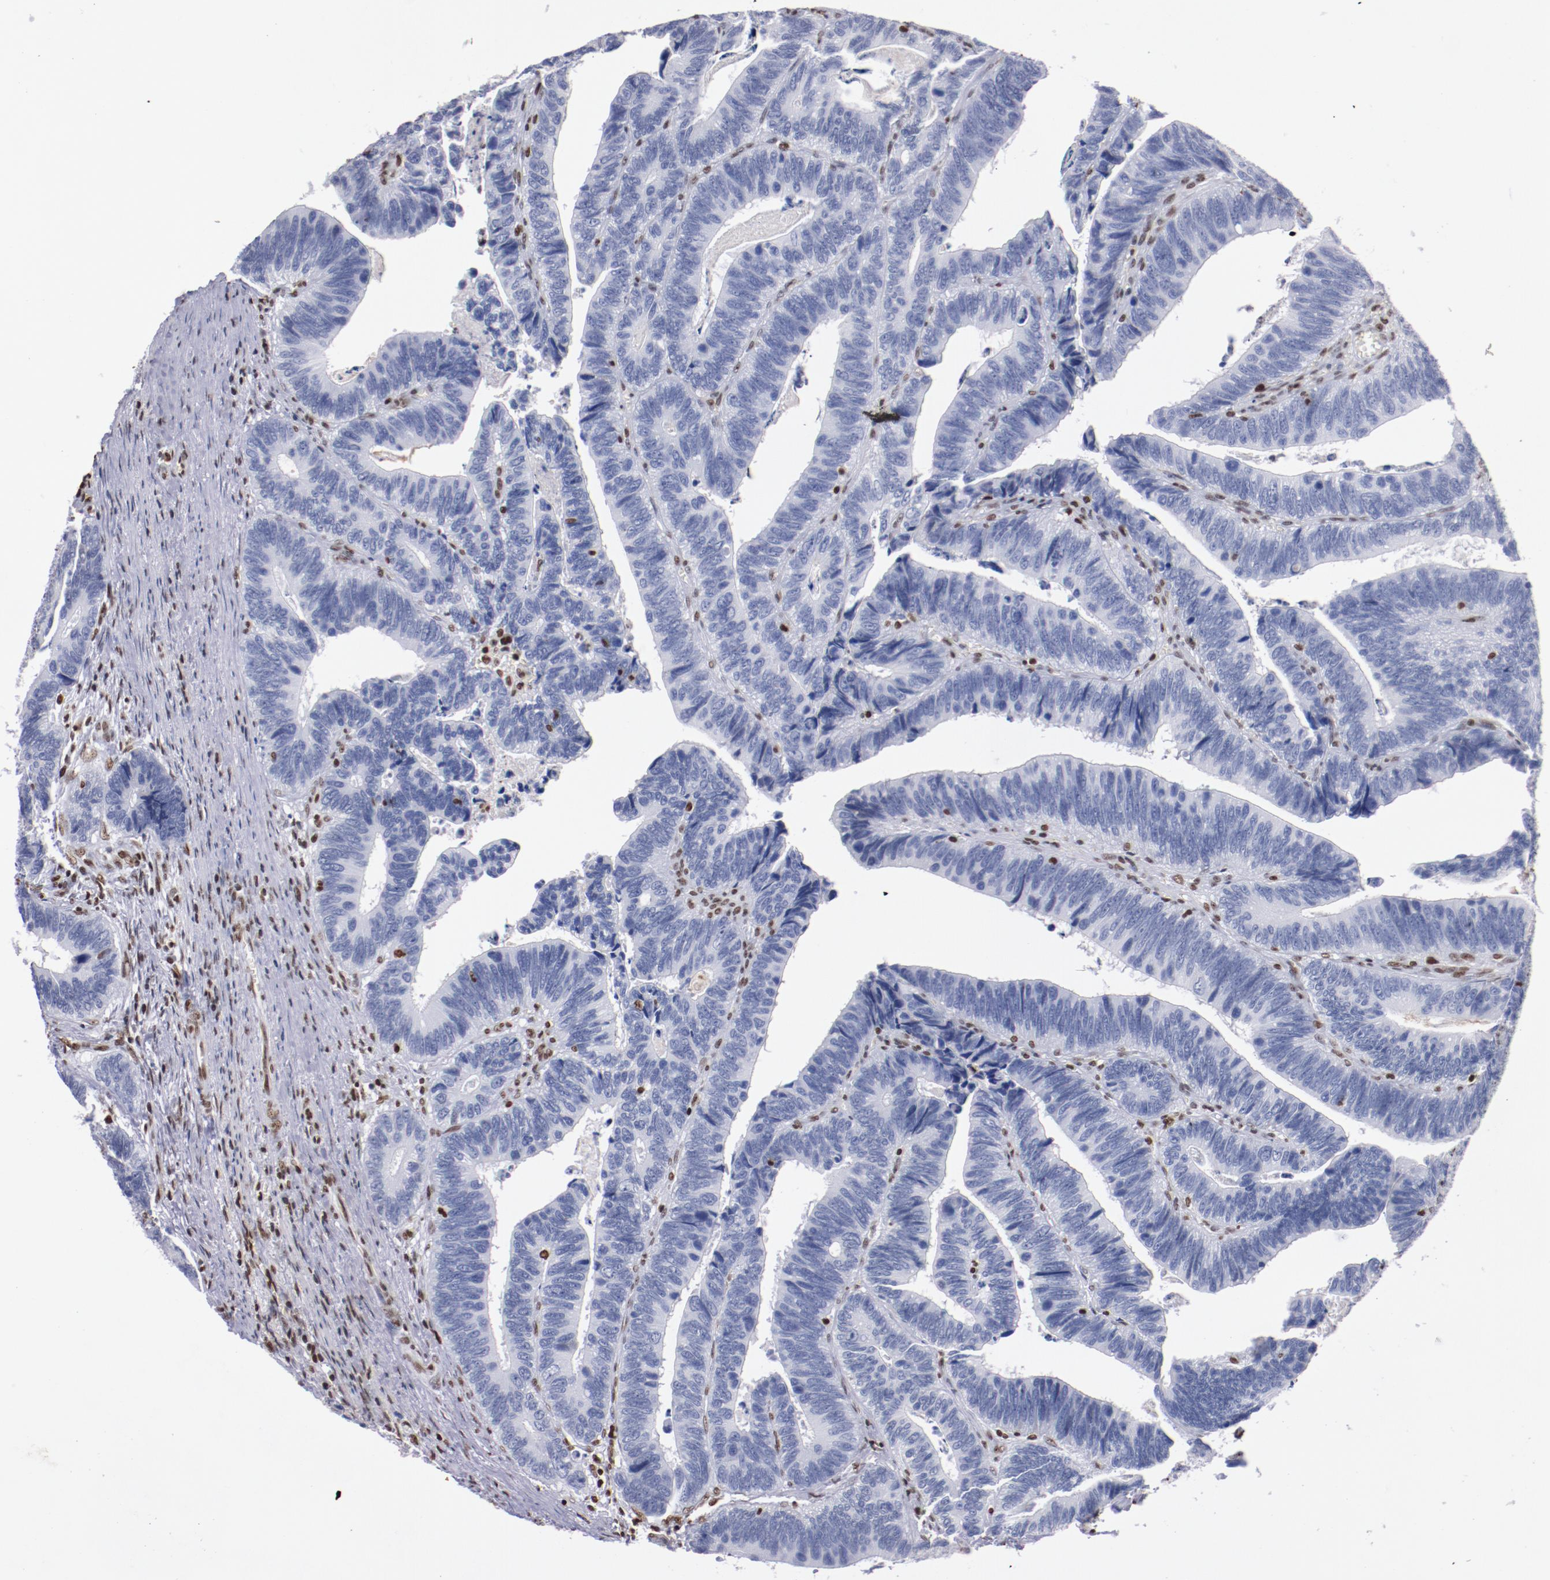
{"staining": {"intensity": "negative", "quantity": "none", "location": "none"}, "tissue": "colorectal cancer", "cell_type": "Tumor cells", "image_type": "cancer", "snomed": [{"axis": "morphology", "description": "Adenocarcinoma, NOS"}, {"axis": "topography", "description": "Colon"}], "caption": "Immunohistochemistry photomicrograph of neoplastic tissue: human colorectal cancer stained with DAB (3,3'-diaminobenzidine) demonstrates no significant protein staining in tumor cells.", "gene": "IFI16", "patient": {"sex": "male", "age": 72}}